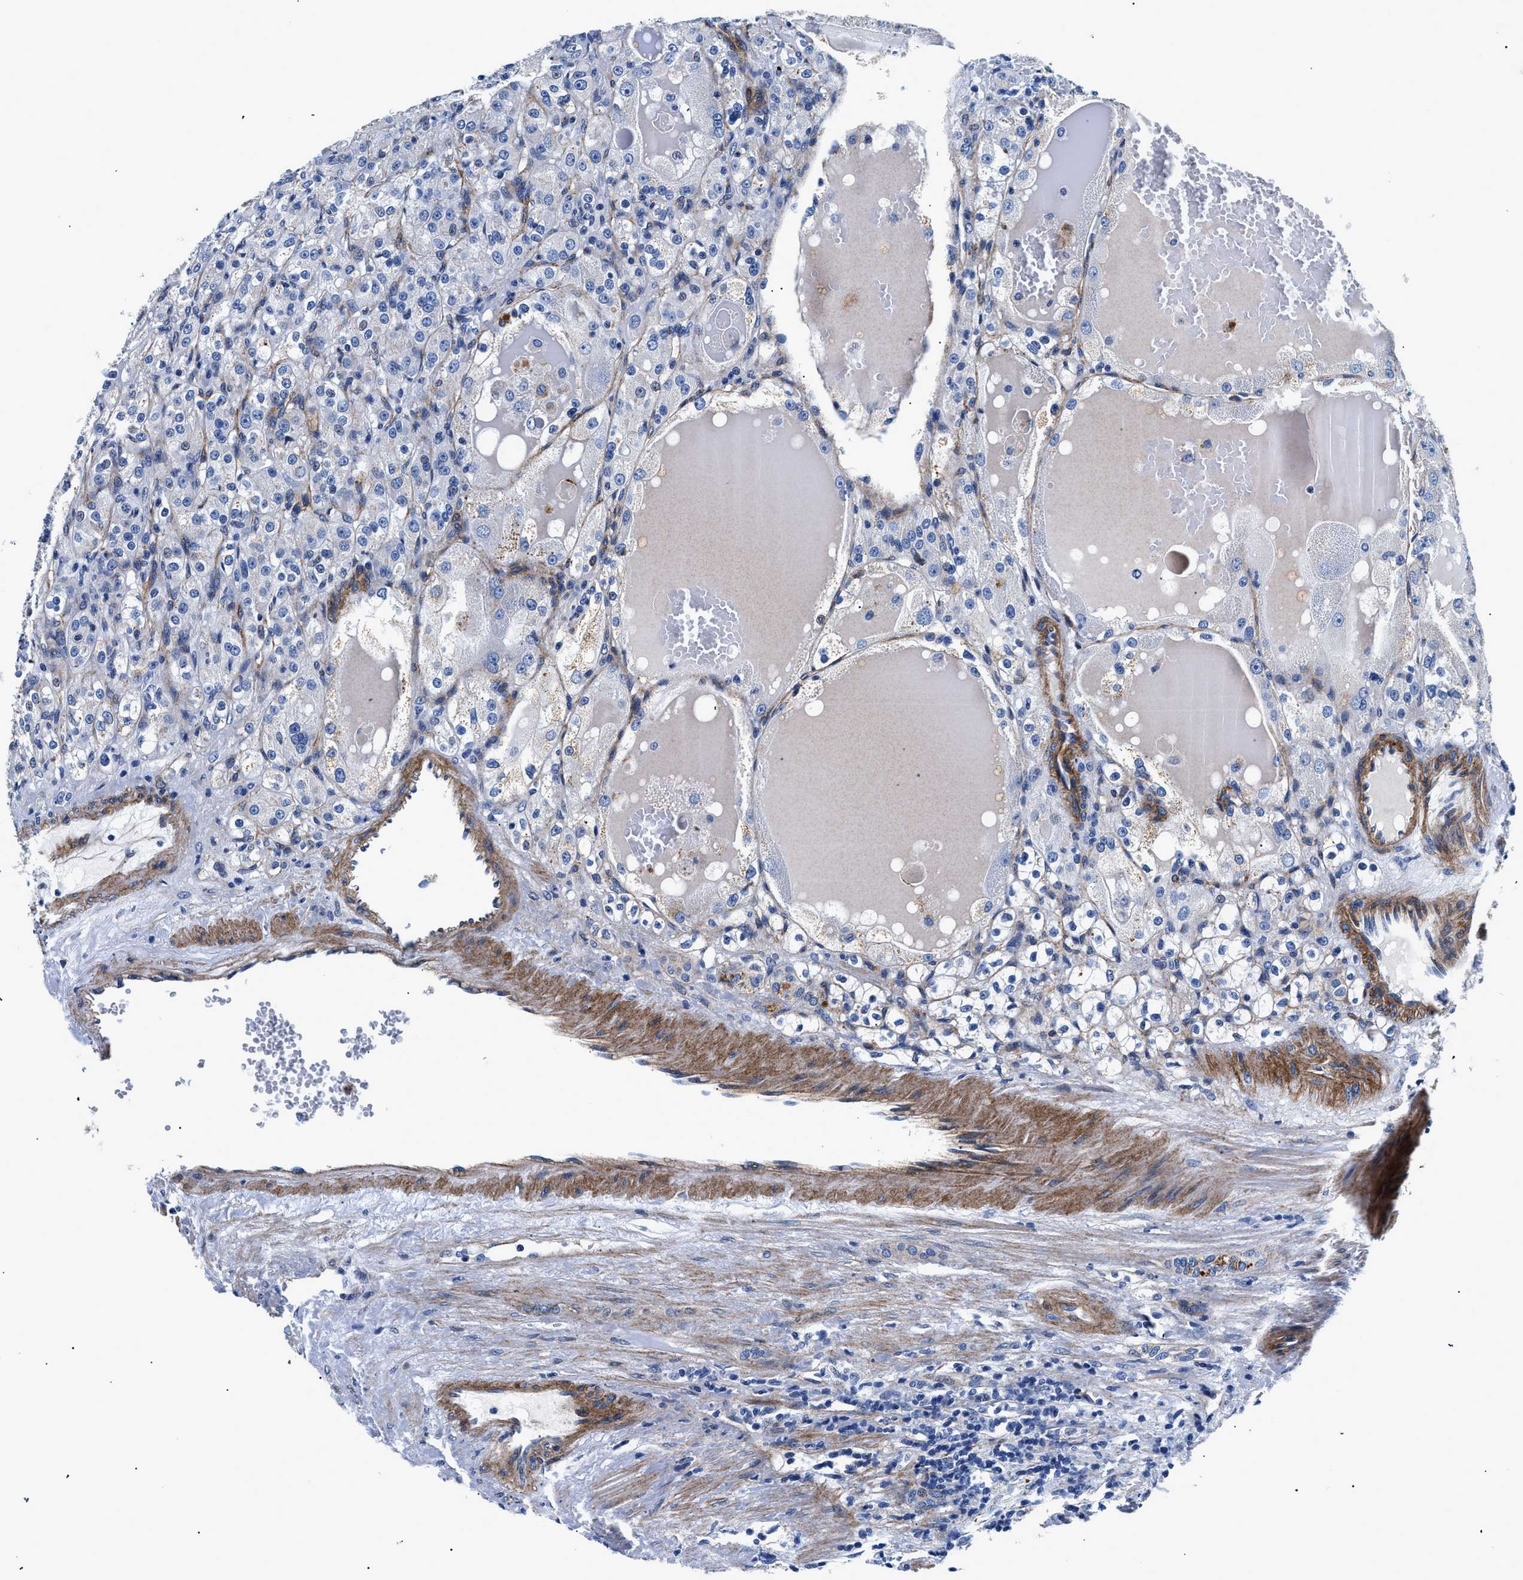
{"staining": {"intensity": "negative", "quantity": "none", "location": "none"}, "tissue": "renal cancer", "cell_type": "Tumor cells", "image_type": "cancer", "snomed": [{"axis": "morphology", "description": "Normal tissue, NOS"}, {"axis": "morphology", "description": "Adenocarcinoma, NOS"}, {"axis": "topography", "description": "Kidney"}], "caption": "An IHC photomicrograph of adenocarcinoma (renal) is shown. There is no staining in tumor cells of adenocarcinoma (renal).", "gene": "DAG1", "patient": {"sex": "male", "age": 61}}